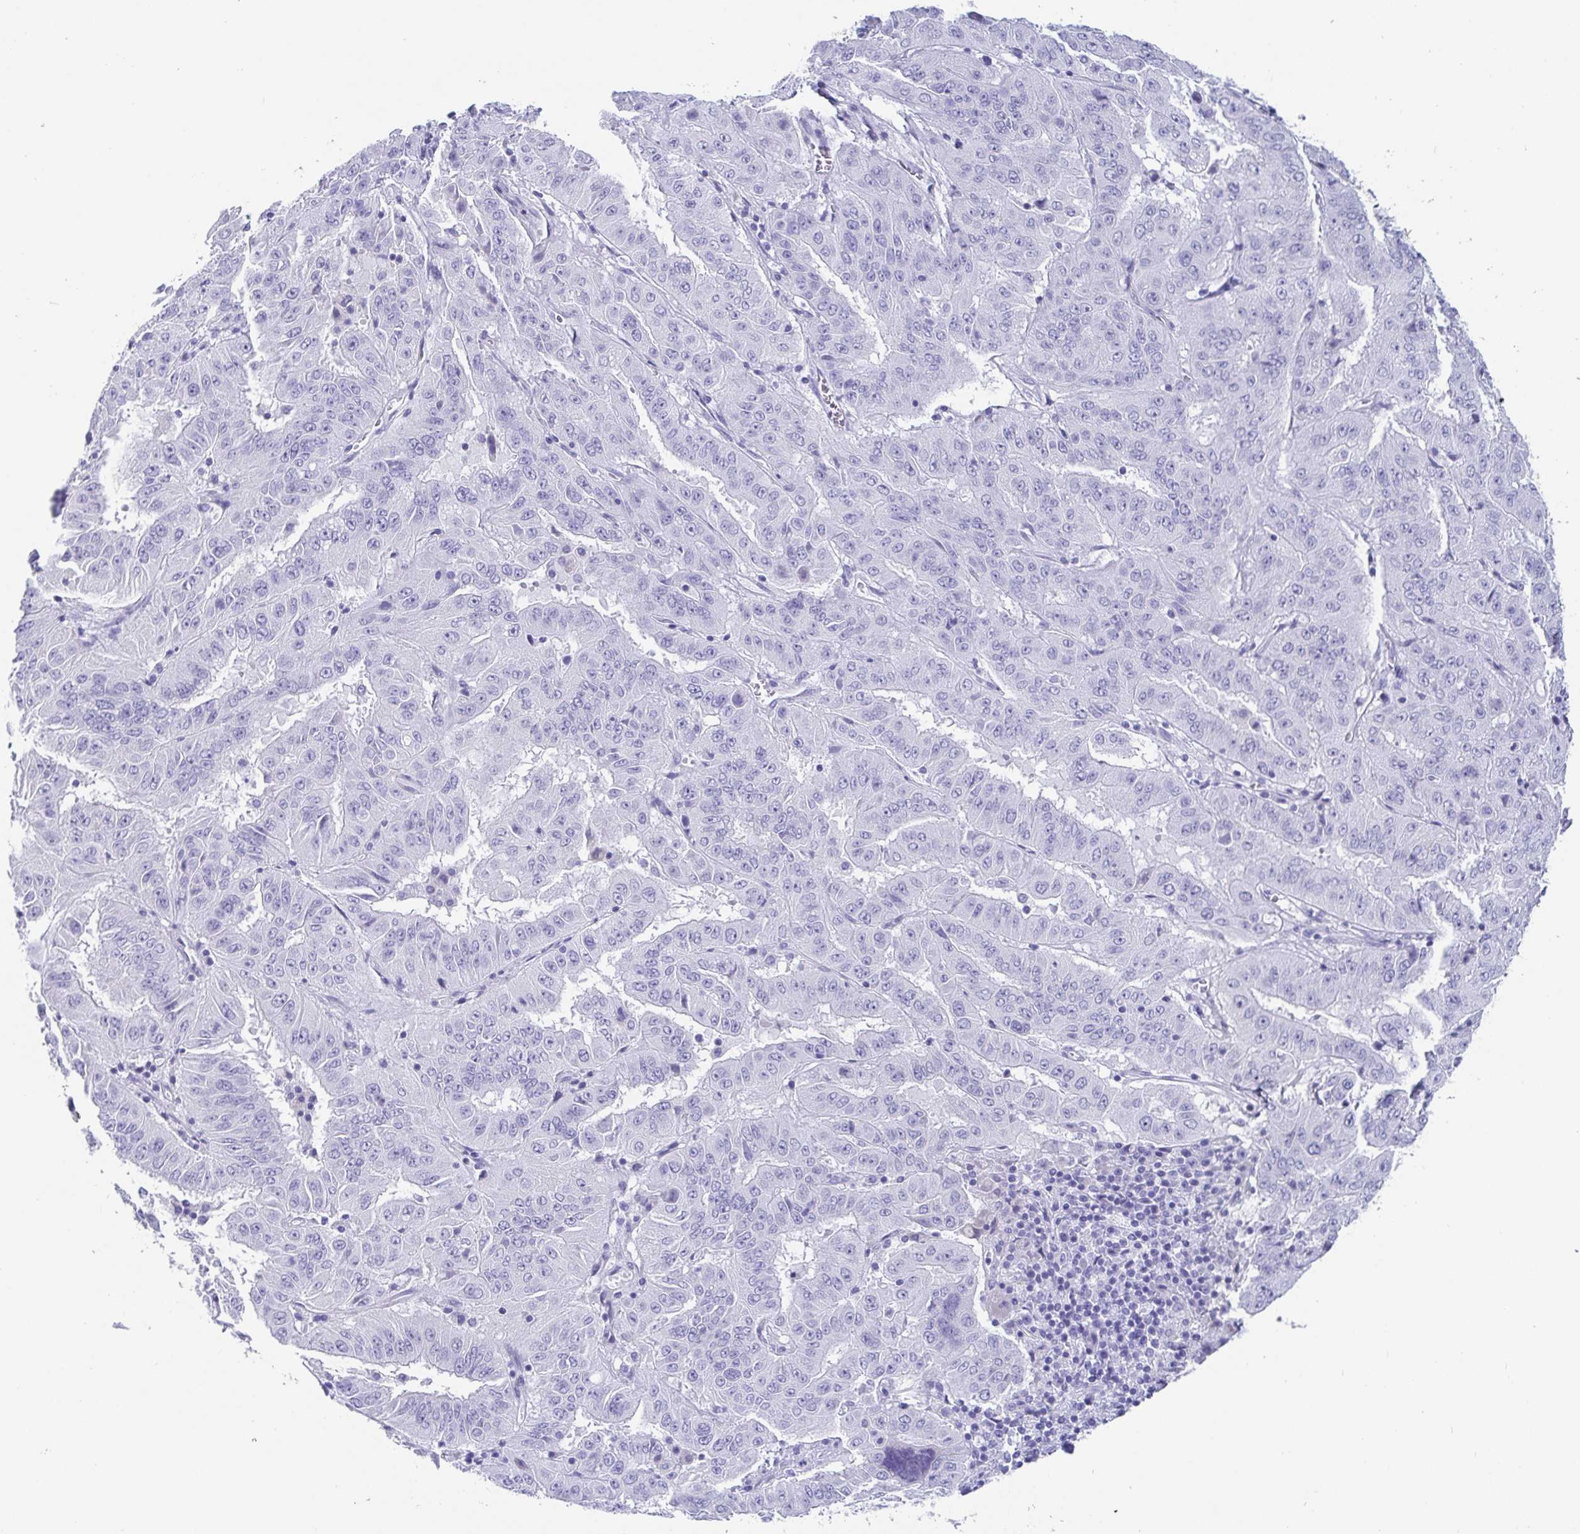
{"staining": {"intensity": "negative", "quantity": "none", "location": "none"}, "tissue": "pancreatic cancer", "cell_type": "Tumor cells", "image_type": "cancer", "snomed": [{"axis": "morphology", "description": "Adenocarcinoma, NOS"}, {"axis": "topography", "description": "Pancreas"}], "caption": "Pancreatic adenocarcinoma was stained to show a protein in brown. There is no significant expression in tumor cells.", "gene": "SCGN", "patient": {"sex": "male", "age": 63}}